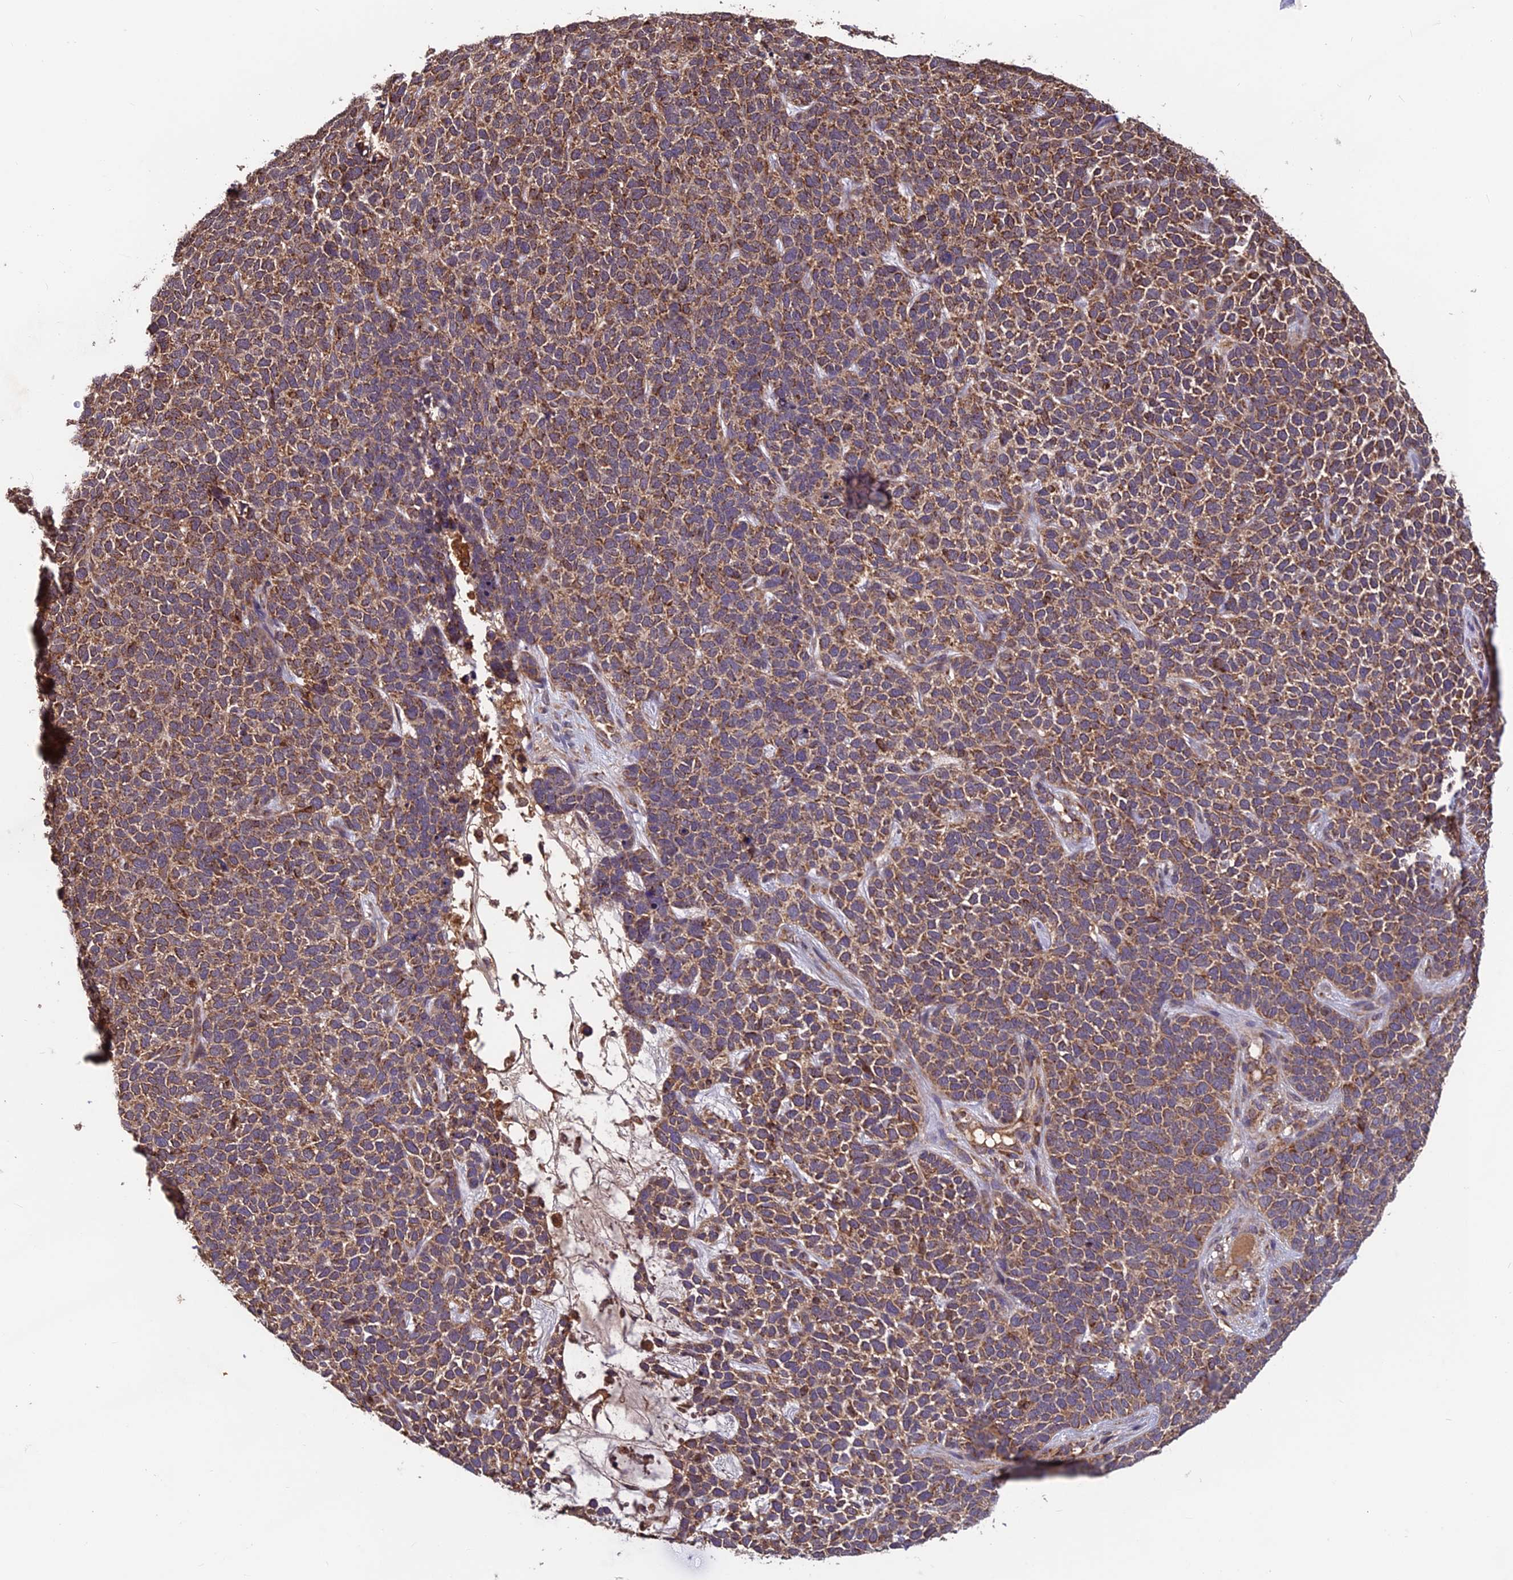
{"staining": {"intensity": "moderate", "quantity": ">75%", "location": "cytoplasmic/membranous"}, "tissue": "skin cancer", "cell_type": "Tumor cells", "image_type": "cancer", "snomed": [{"axis": "morphology", "description": "Basal cell carcinoma"}, {"axis": "topography", "description": "Skin"}], "caption": "A medium amount of moderate cytoplasmic/membranous staining is identified in approximately >75% of tumor cells in skin cancer tissue.", "gene": "CCDC15", "patient": {"sex": "female", "age": 84}}